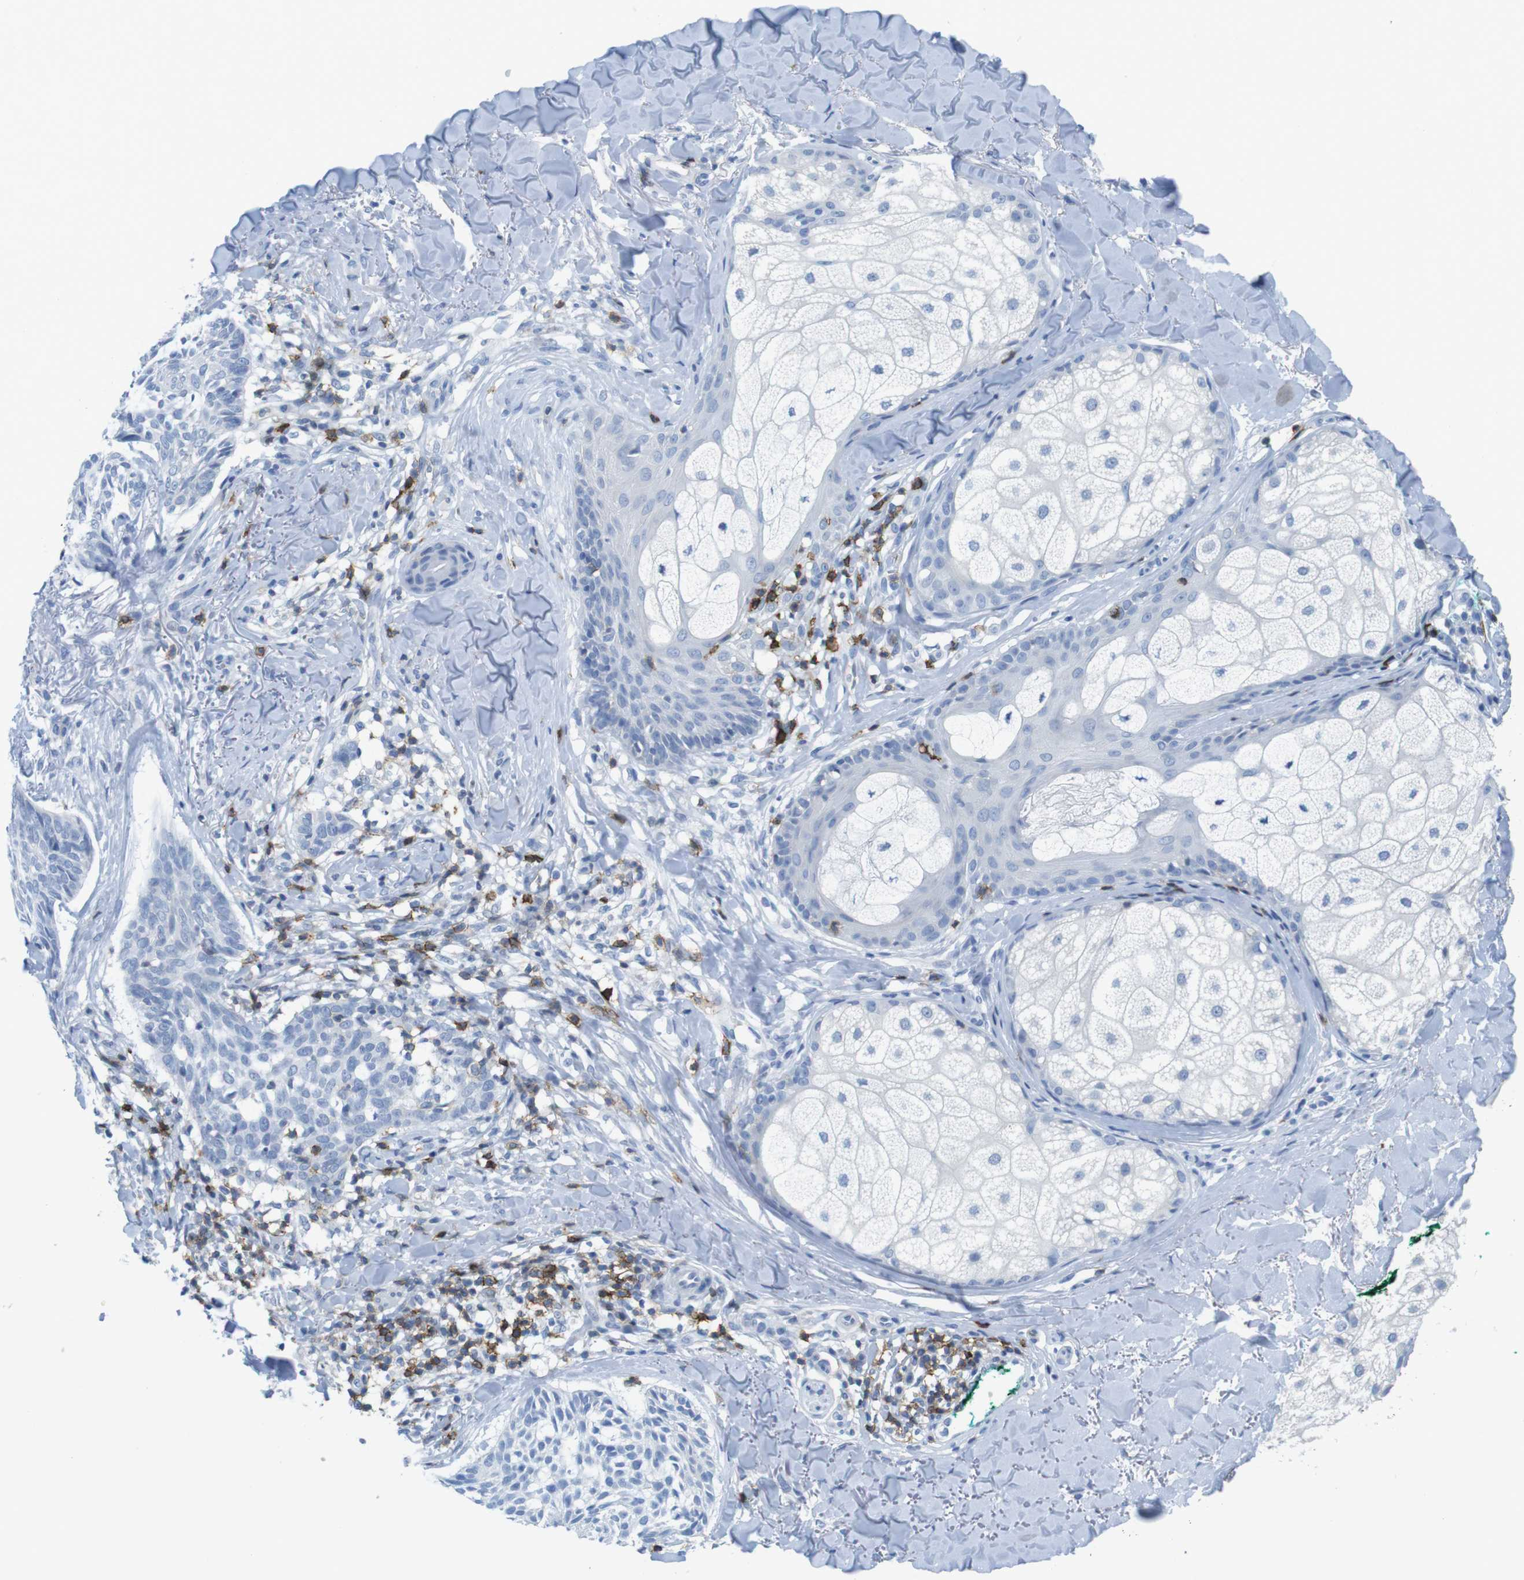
{"staining": {"intensity": "negative", "quantity": "none", "location": "none"}, "tissue": "skin cancer", "cell_type": "Tumor cells", "image_type": "cancer", "snomed": [{"axis": "morphology", "description": "Basal cell carcinoma"}, {"axis": "topography", "description": "Skin"}], "caption": "Basal cell carcinoma (skin) stained for a protein using immunohistochemistry shows no positivity tumor cells.", "gene": "CD5", "patient": {"sex": "male", "age": 43}}